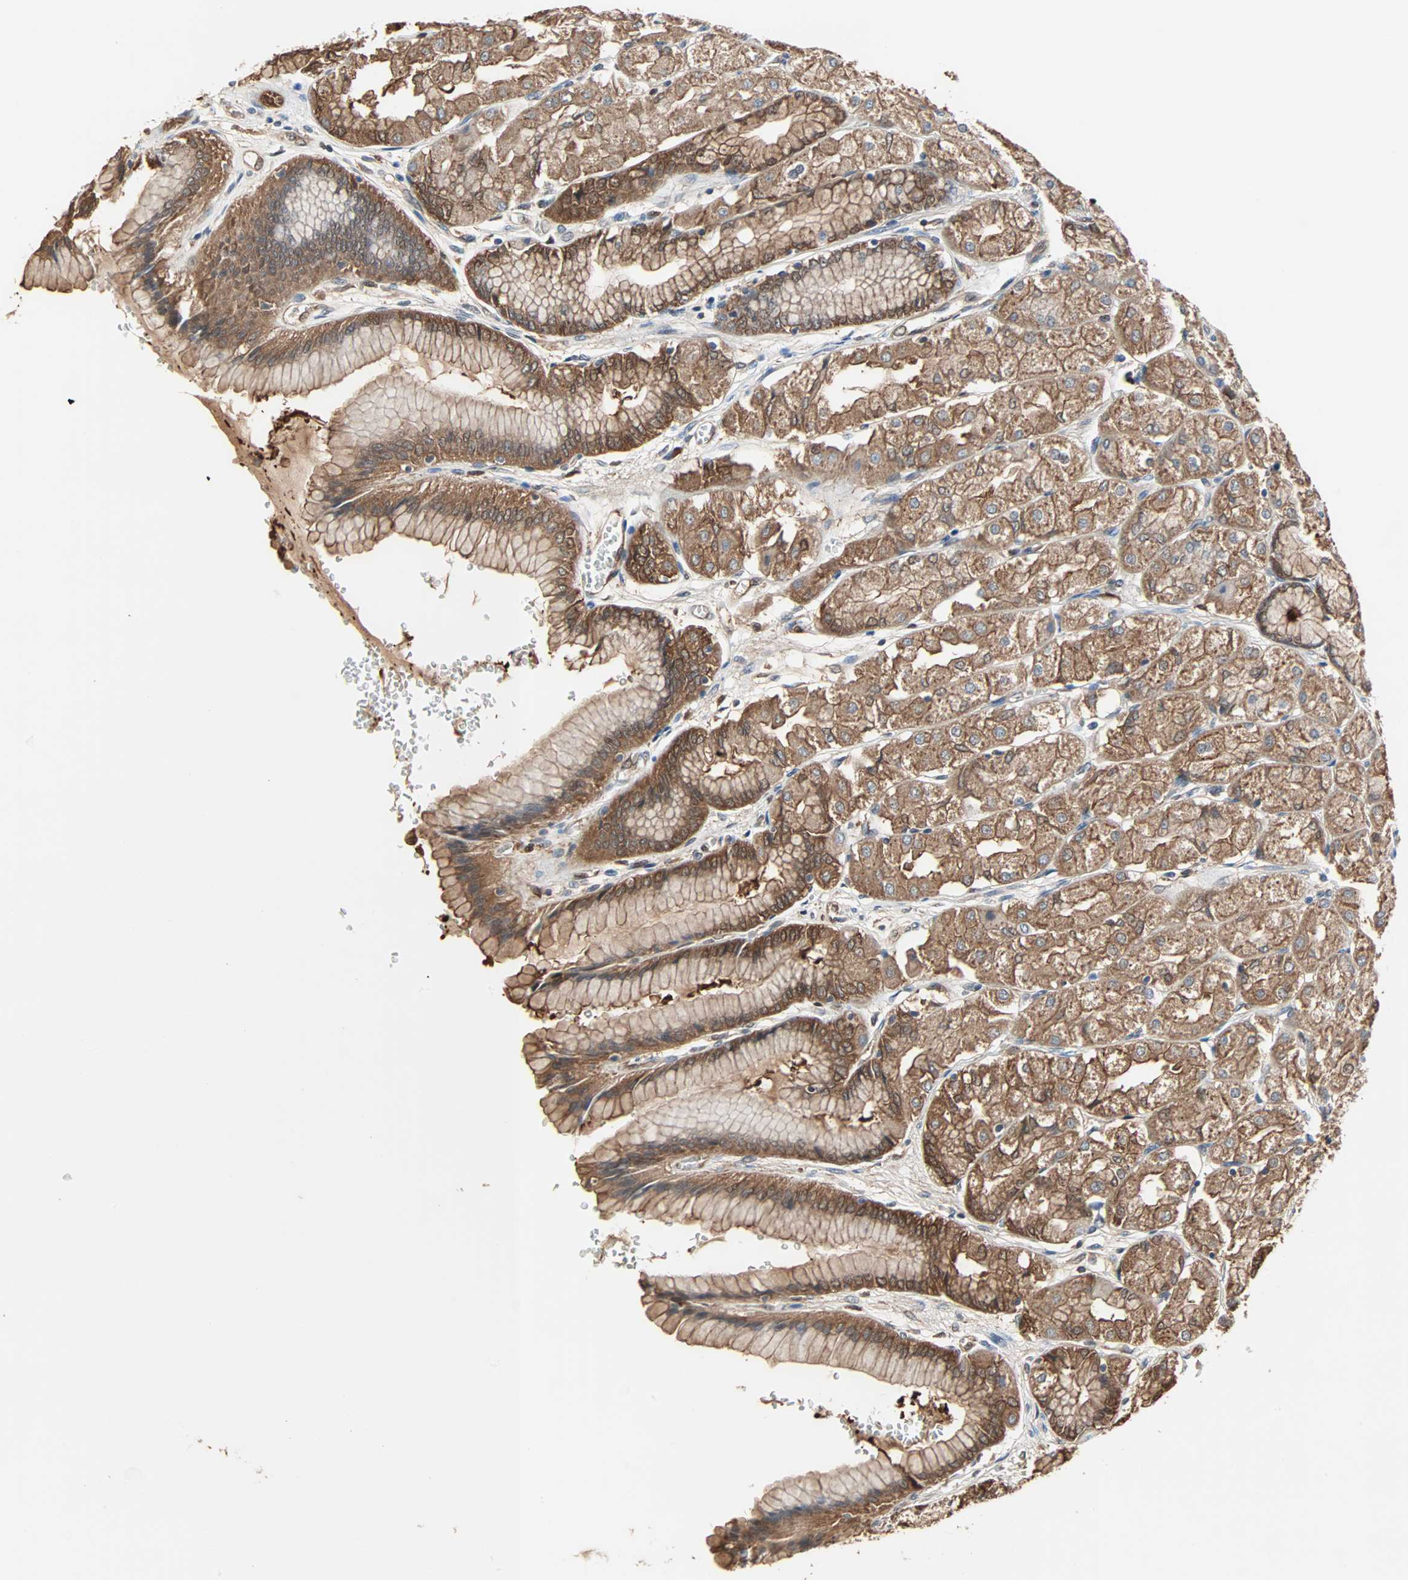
{"staining": {"intensity": "moderate", "quantity": ">75%", "location": "cytoplasmic/membranous"}, "tissue": "stomach", "cell_type": "Glandular cells", "image_type": "normal", "snomed": [{"axis": "morphology", "description": "Normal tissue, NOS"}, {"axis": "morphology", "description": "Adenocarcinoma, NOS"}, {"axis": "topography", "description": "Stomach"}, {"axis": "topography", "description": "Stomach, lower"}], "caption": "This is a micrograph of immunohistochemistry staining of benign stomach, which shows moderate staining in the cytoplasmic/membranous of glandular cells.", "gene": "PRDX1", "patient": {"sex": "female", "age": 65}}